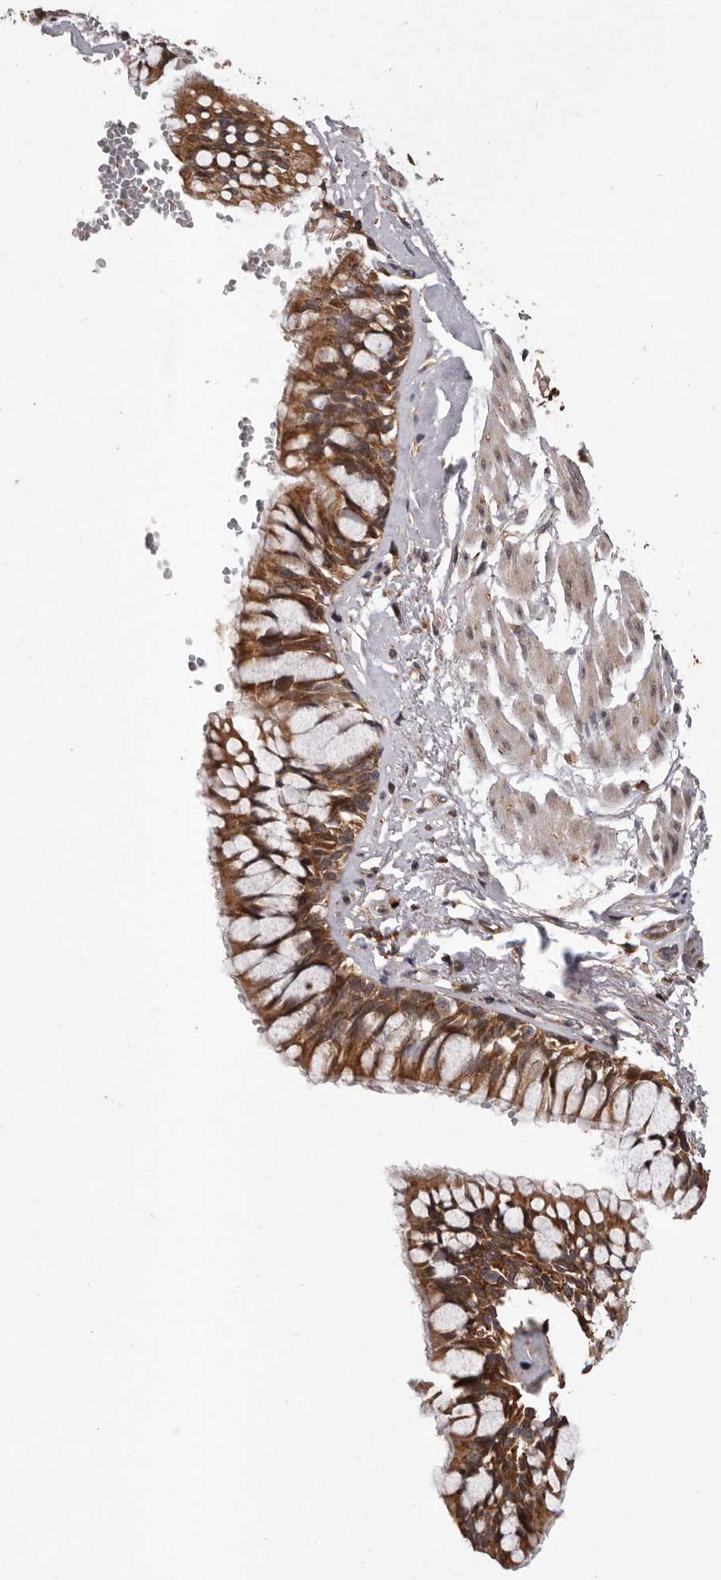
{"staining": {"intensity": "moderate", "quantity": ">75%", "location": "cytoplasmic/membranous"}, "tissue": "bronchus", "cell_type": "Respiratory epithelial cells", "image_type": "normal", "snomed": [{"axis": "morphology", "description": "Normal tissue, NOS"}, {"axis": "topography", "description": "Cartilage tissue"}, {"axis": "topography", "description": "Bronchus"}], "caption": "Bronchus stained with a brown dye displays moderate cytoplasmic/membranous positive staining in approximately >75% of respiratory epithelial cells.", "gene": "GADD45B", "patient": {"sex": "female", "age": 73}}